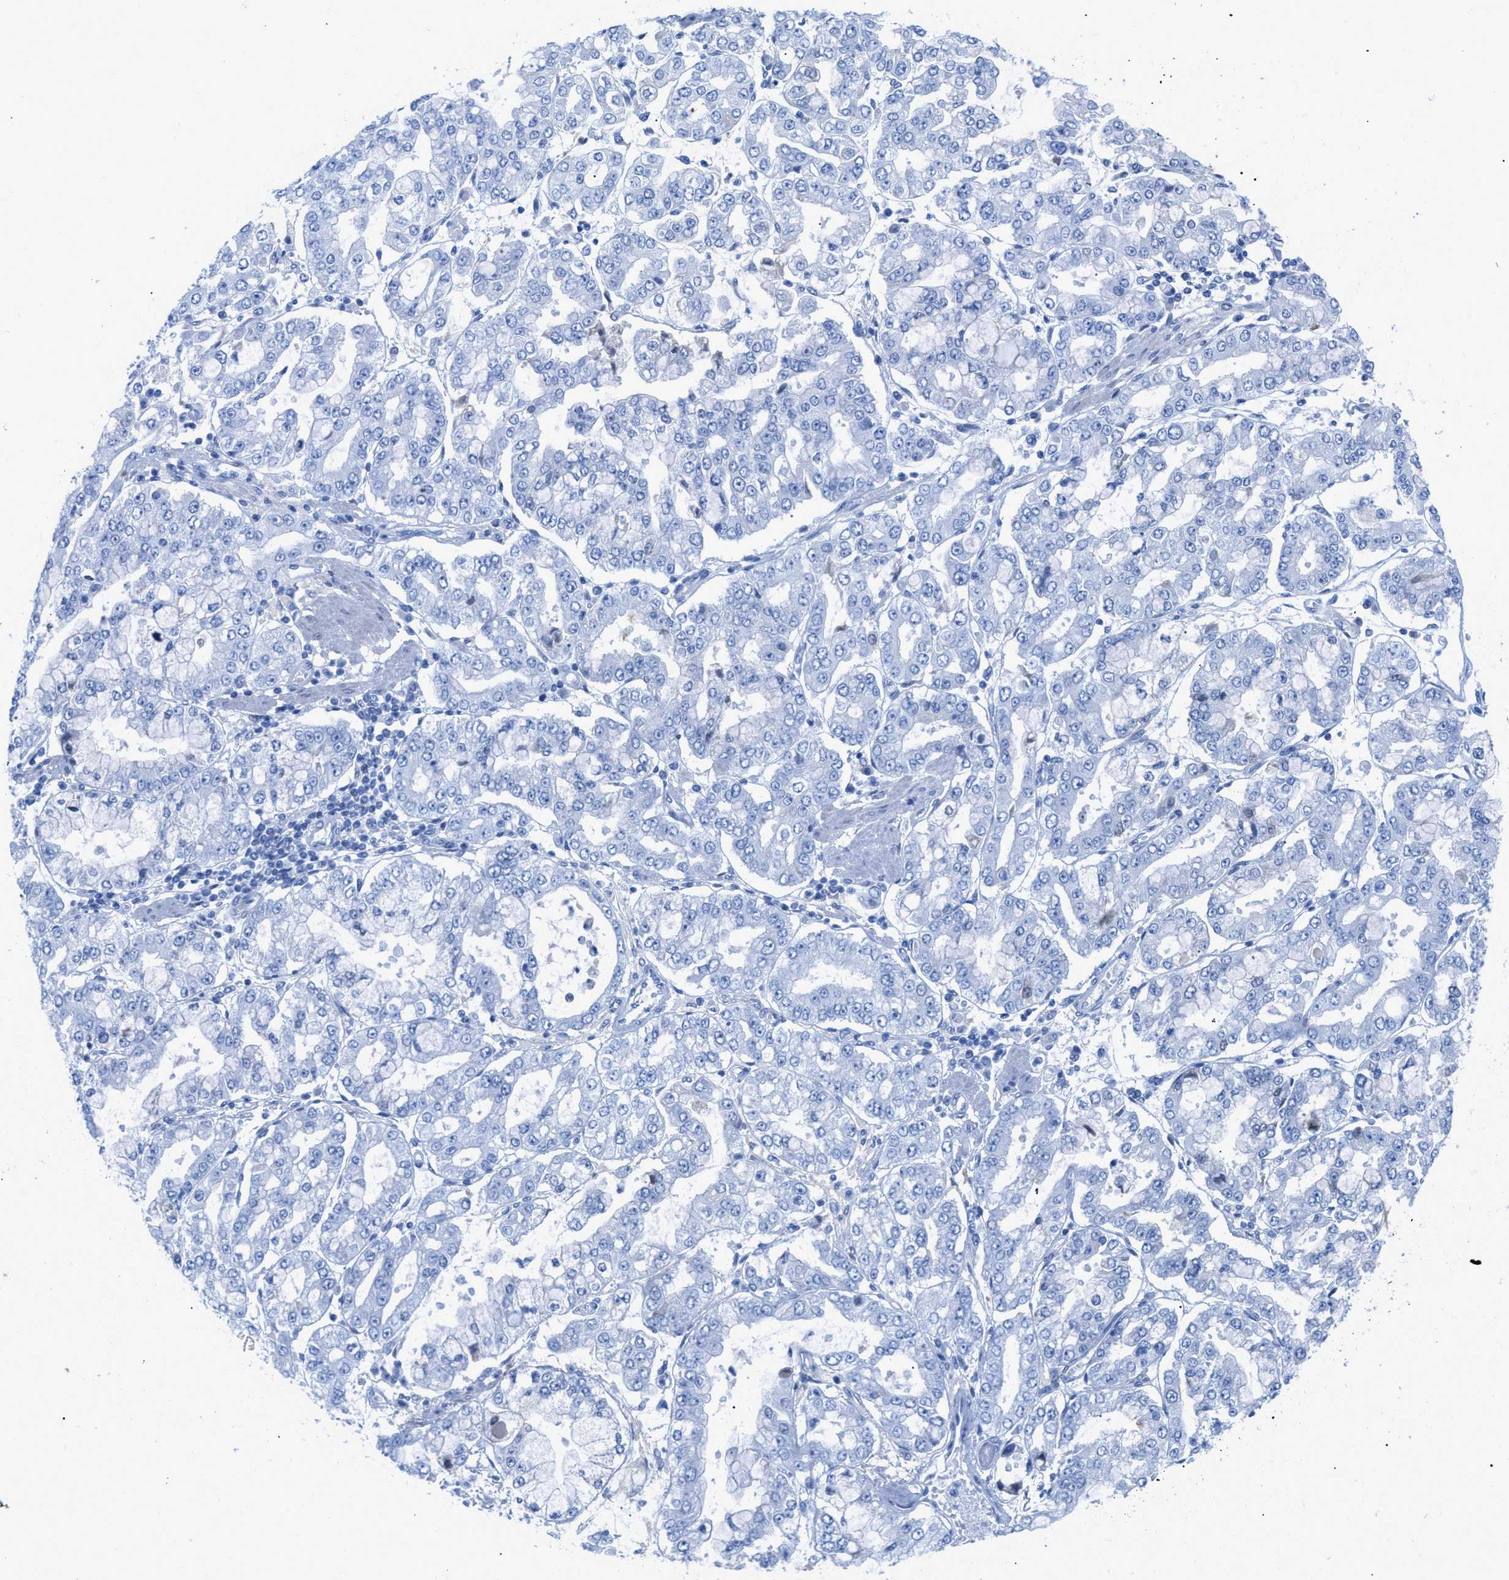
{"staining": {"intensity": "negative", "quantity": "none", "location": "none"}, "tissue": "stomach cancer", "cell_type": "Tumor cells", "image_type": "cancer", "snomed": [{"axis": "morphology", "description": "Adenocarcinoma, NOS"}, {"axis": "topography", "description": "Stomach"}], "caption": "High power microscopy image of an immunohistochemistry (IHC) histopathology image of stomach adenocarcinoma, revealing no significant positivity in tumor cells.", "gene": "TCL1A", "patient": {"sex": "male", "age": 76}}